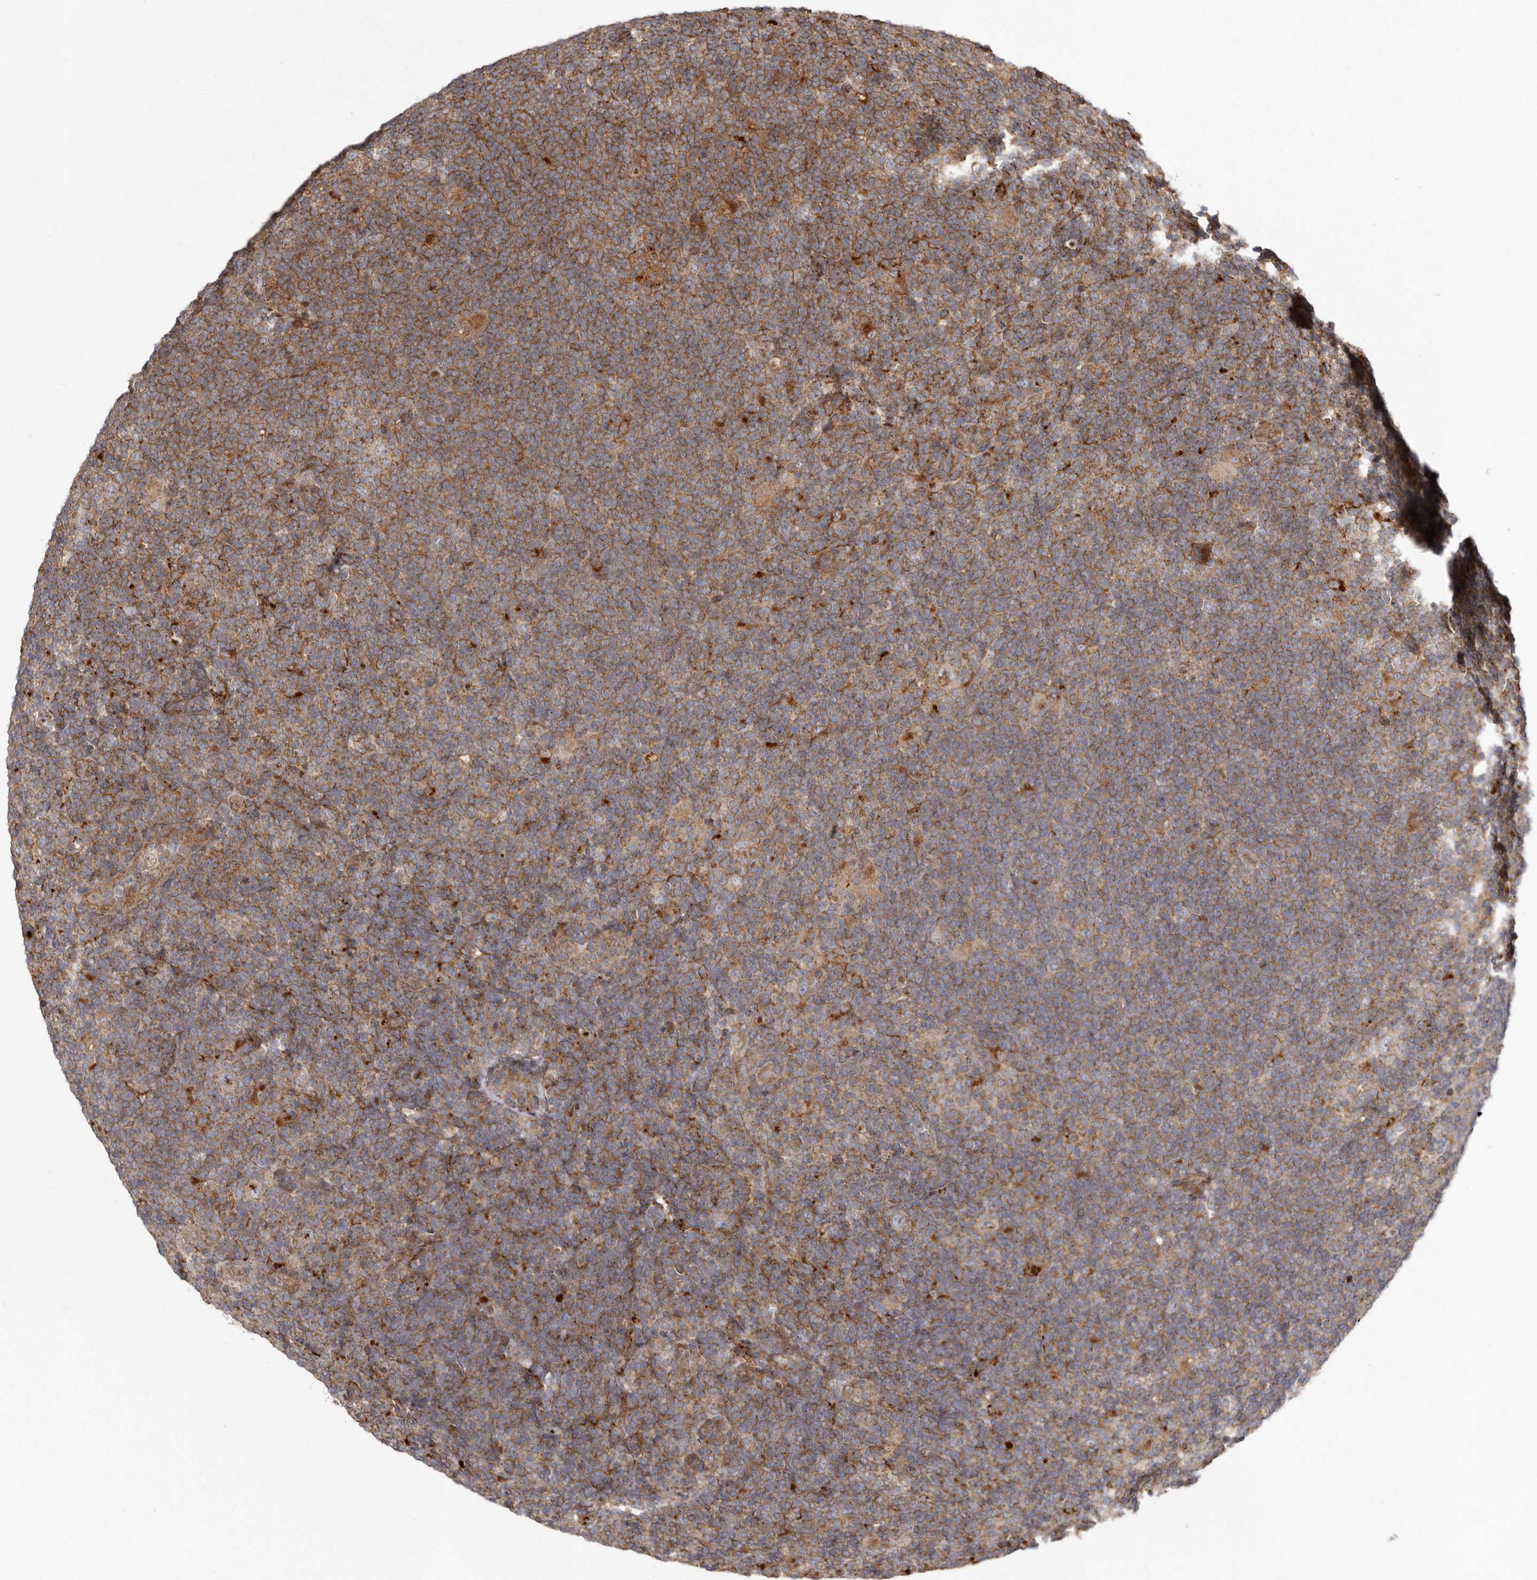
{"staining": {"intensity": "negative", "quantity": "none", "location": "none"}, "tissue": "lymphoma", "cell_type": "Tumor cells", "image_type": "cancer", "snomed": [{"axis": "morphology", "description": "Hodgkin's disease, NOS"}, {"axis": "topography", "description": "Lymph node"}], "caption": "Photomicrograph shows no significant protein staining in tumor cells of lymphoma. (Brightfield microscopy of DAB (3,3'-diaminobenzidine) immunohistochemistry (IHC) at high magnification).", "gene": "NUP43", "patient": {"sex": "female", "age": 57}}